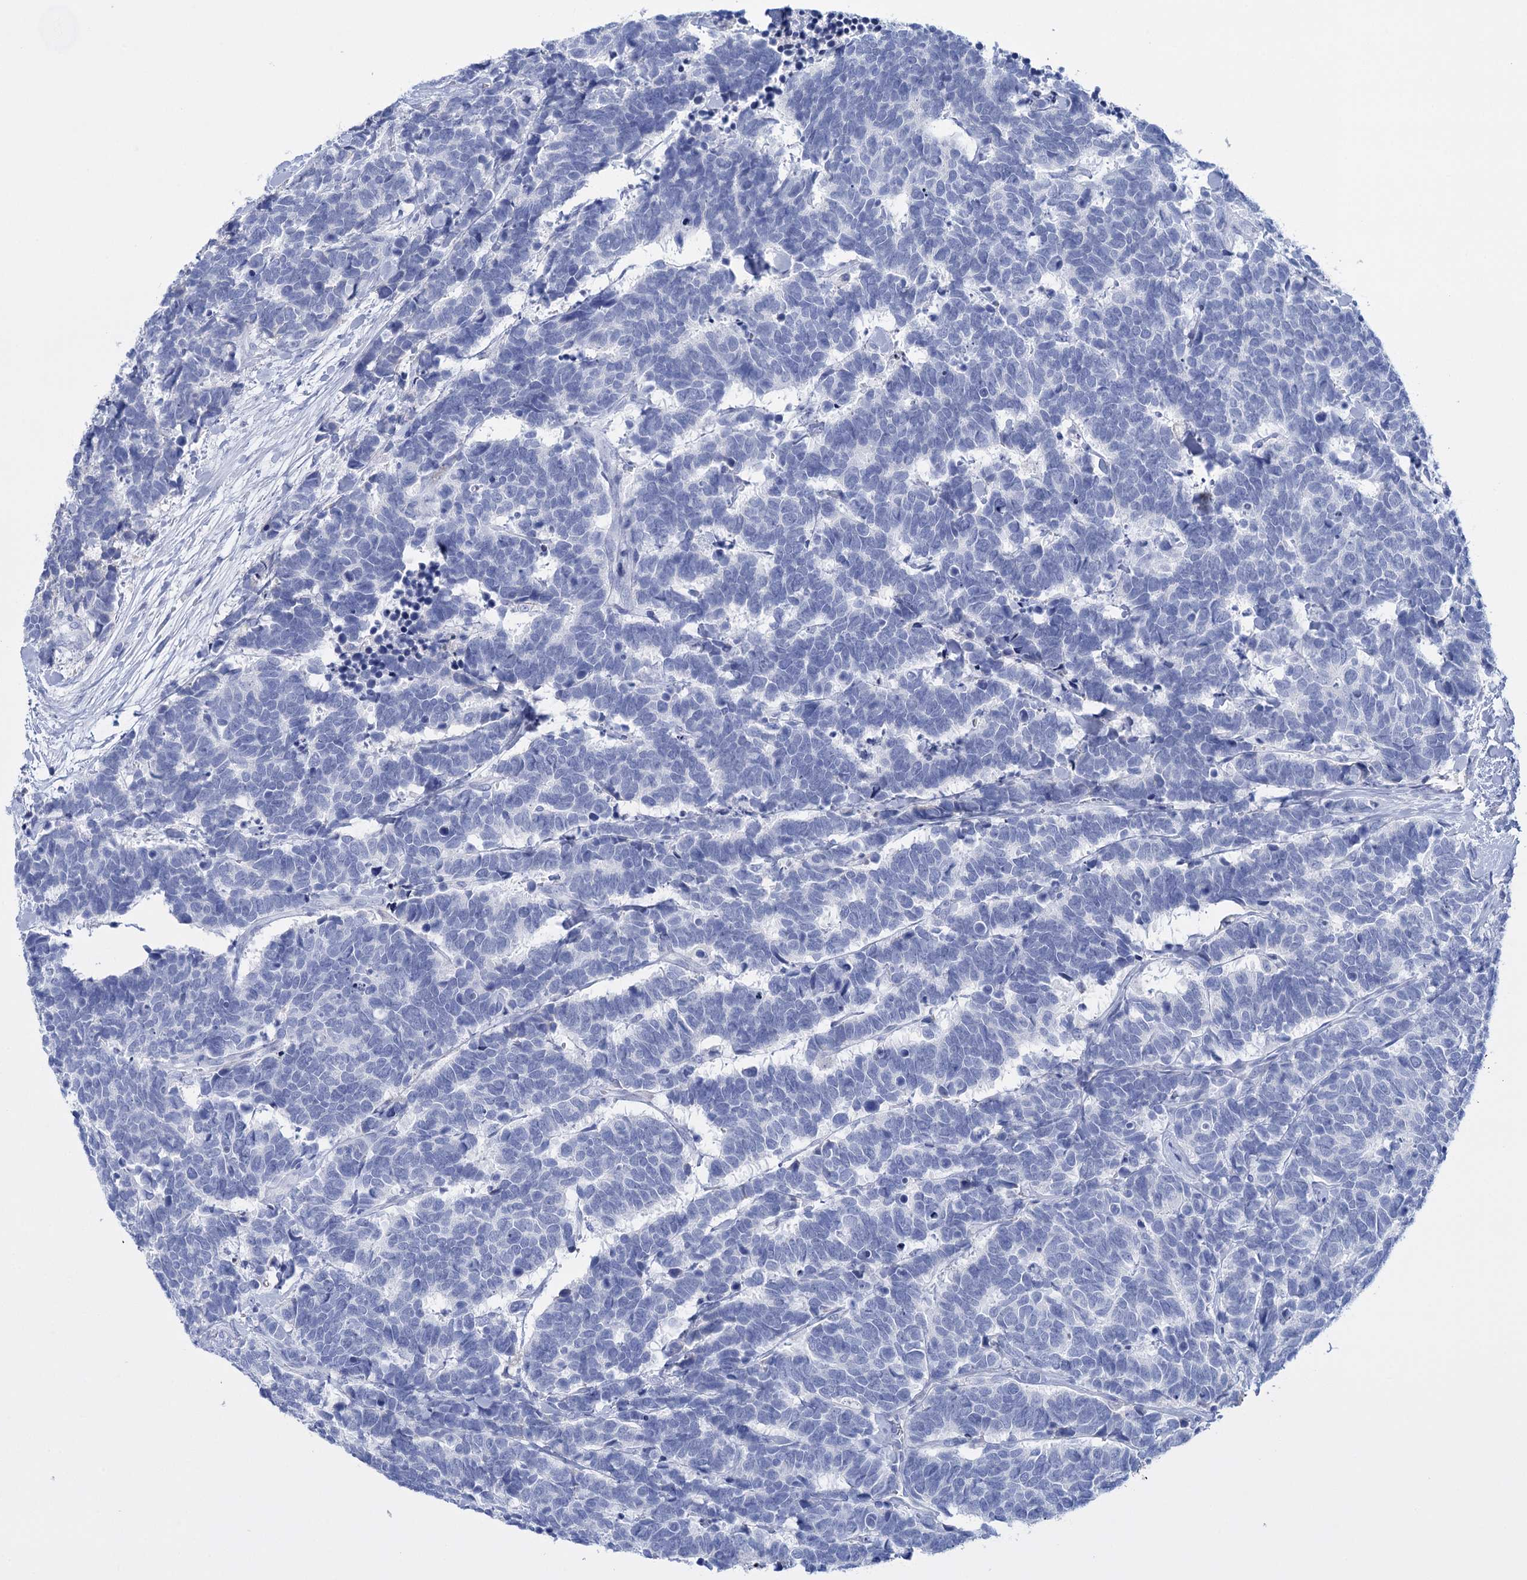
{"staining": {"intensity": "negative", "quantity": "none", "location": "none"}, "tissue": "carcinoid", "cell_type": "Tumor cells", "image_type": "cancer", "snomed": [{"axis": "morphology", "description": "Carcinoma, NOS"}, {"axis": "morphology", "description": "Carcinoid, malignant, NOS"}, {"axis": "topography", "description": "Urinary bladder"}], "caption": "An immunohistochemistry (IHC) image of carcinoid is shown. There is no staining in tumor cells of carcinoid.", "gene": "FBXW12", "patient": {"sex": "male", "age": 57}}